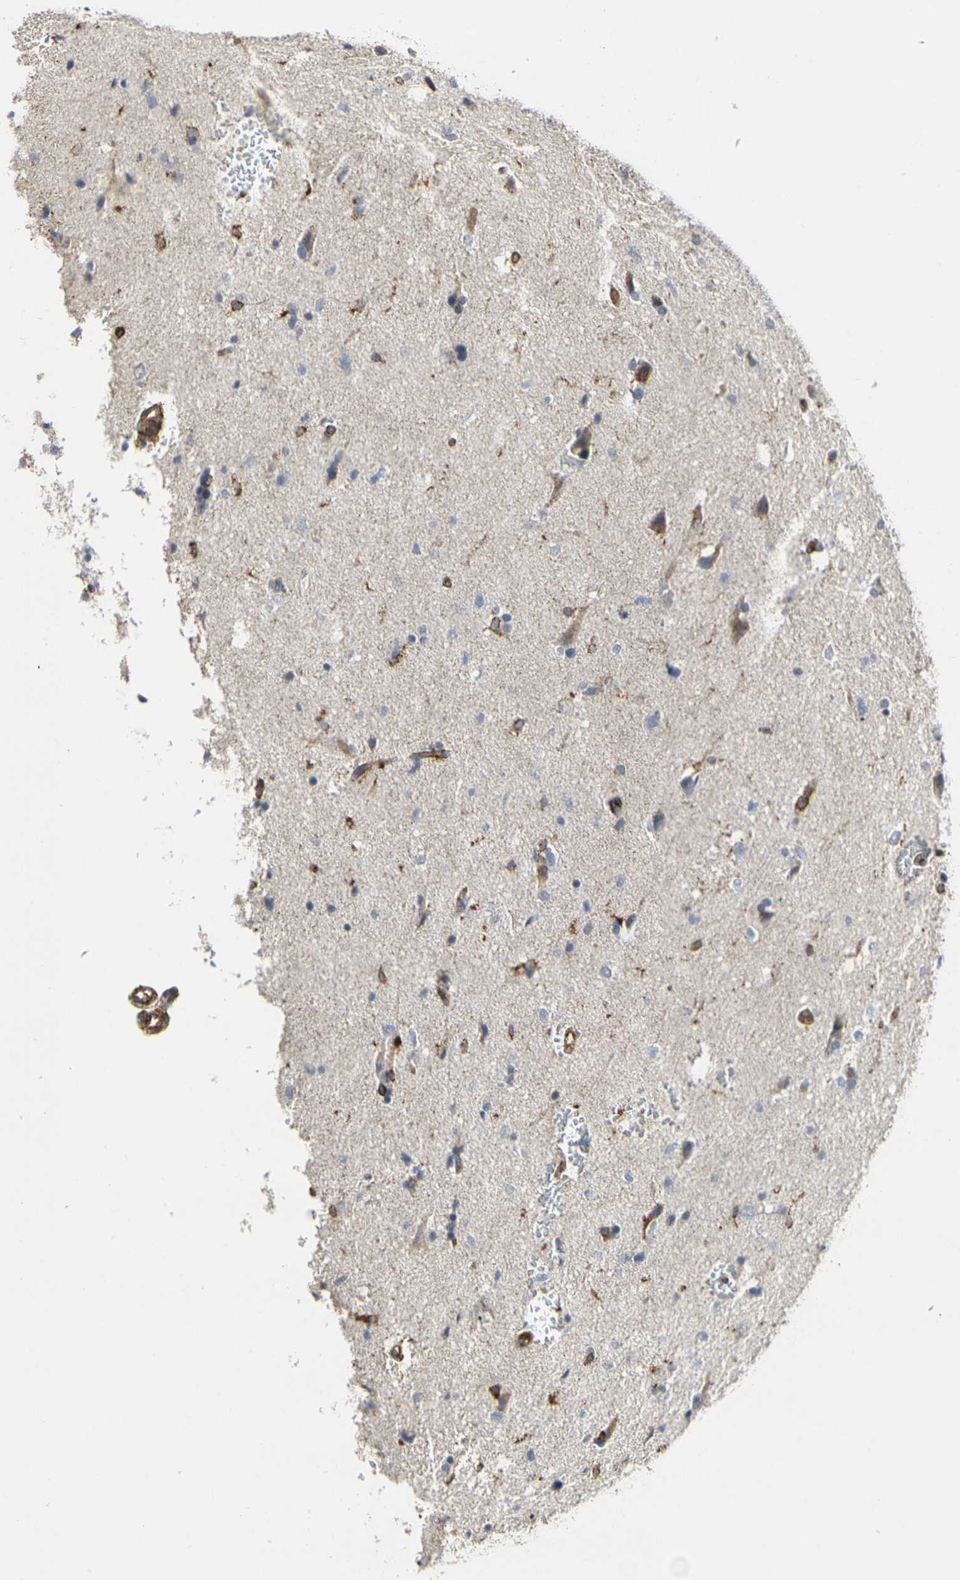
{"staining": {"intensity": "moderate", "quantity": "25%-75%", "location": "cytoplasmic/membranous"}, "tissue": "glioma", "cell_type": "Tumor cells", "image_type": "cancer", "snomed": [{"axis": "morphology", "description": "Glioma, malignant, Low grade"}, {"axis": "topography", "description": "Brain"}], "caption": "Immunohistochemistry (IHC) histopathology image of neoplastic tissue: human glioma stained using IHC exhibits medium levels of moderate protein expression localized specifically in the cytoplasmic/membranous of tumor cells, appearing as a cytoplasmic/membranous brown color.", "gene": "MYOF", "patient": {"sex": "female", "age": 37}}